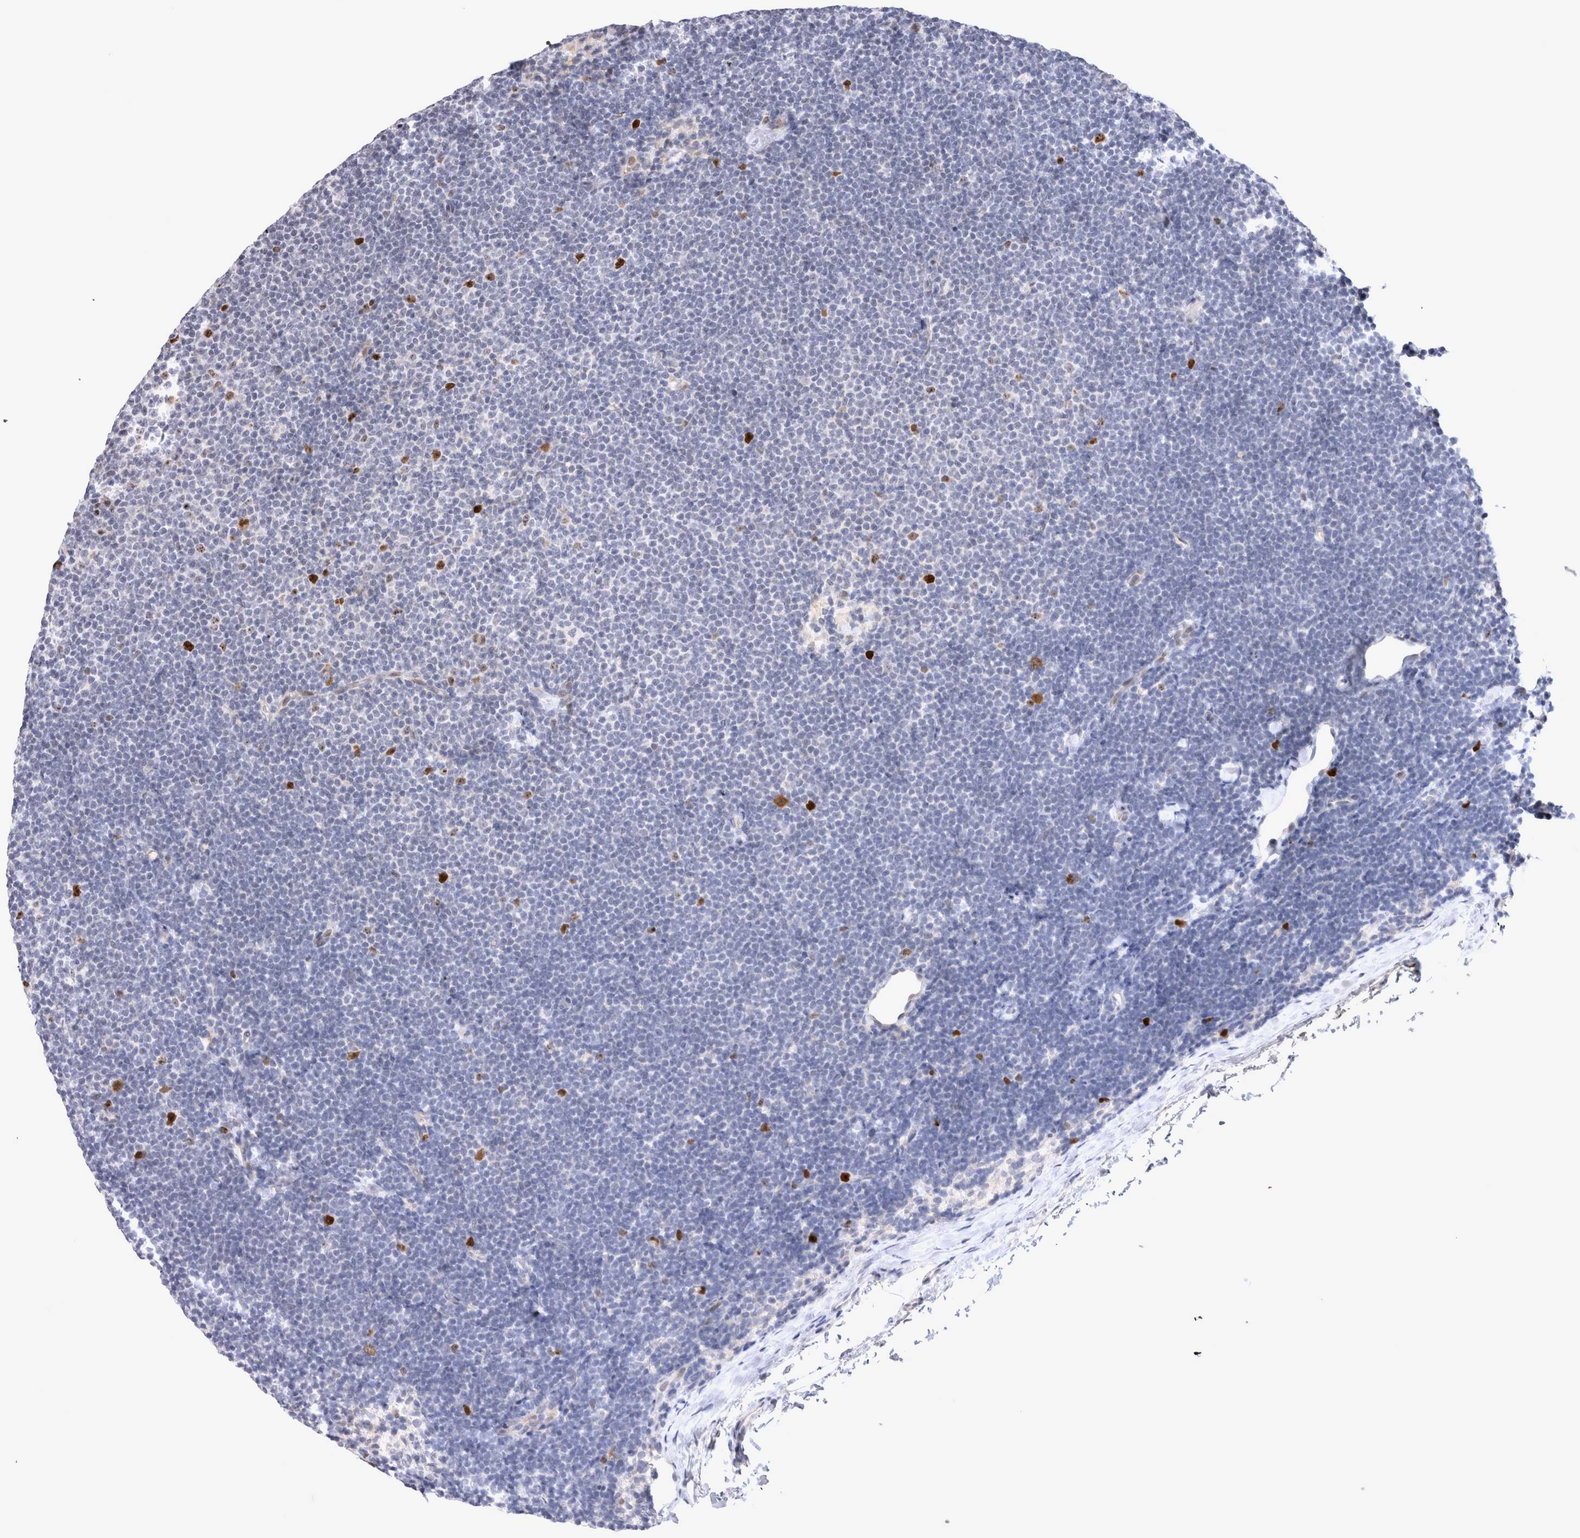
{"staining": {"intensity": "strong", "quantity": "<25%", "location": "nuclear"}, "tissue": "lymphoma", "cell_type": "Tumor cells", "image_type": "cancer", "snomed": [{"axis": "morphology", "description": "Malignant lymphoma, non-Hodgkin's type, Low grade"}, {"axis": "topography", "description": "Lymph node"}], "caption": "Immunohistochemical staining of human lymphoma reveals medium levels of strong nuclear protein expression in approximately <25% of tumor cells.", "gene": "KIF18B", "patient": {"sex": "female", "age": 53}}